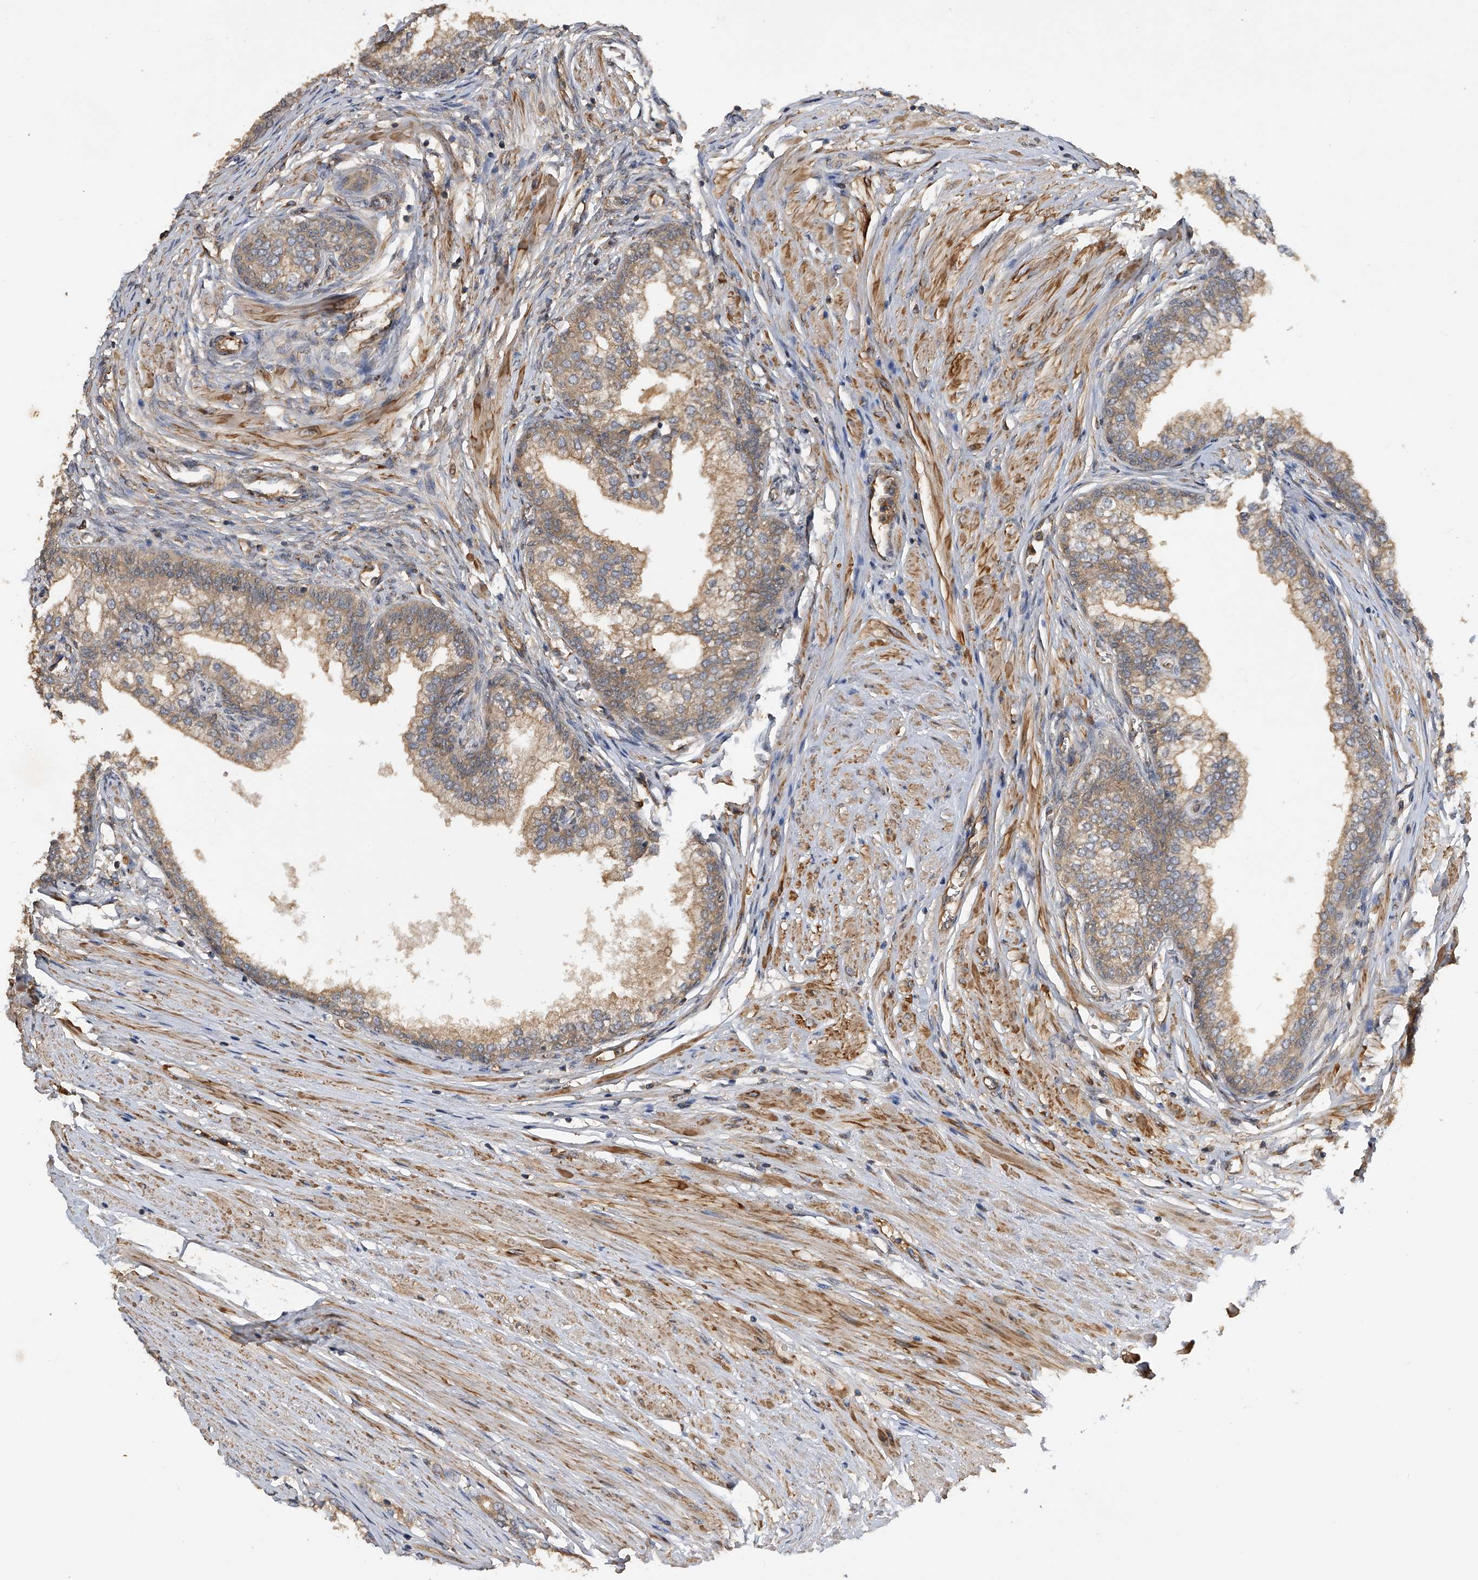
{"staining": {"intensity": "moderate", "quantity": ">75%", "location": "cytoplasmic/membranous"}, "tissue": "prostate", "cell_type": "Glandular cells", "image_type": "normal", "snomed": [{"axis": "morphology", "description": "Normal tissue, NOS"}, {"axis": "morphology", "description": "Urothelial carcinoma, Low grade"}, {"axis": "topography", "description": "Urinary bladder"}, {"axis": "topography", "description": "Prostate"}], "caption": "Protein analysis of normal prostate reveals moderate cytoplasmic/membranous positivity in about >75% of glandular cells. Immunohistochemistry stains the protein in brown and the nuclei are stained blue.", "gene": "PTPRA", "patient": {"sex": "male", "age": 60}}